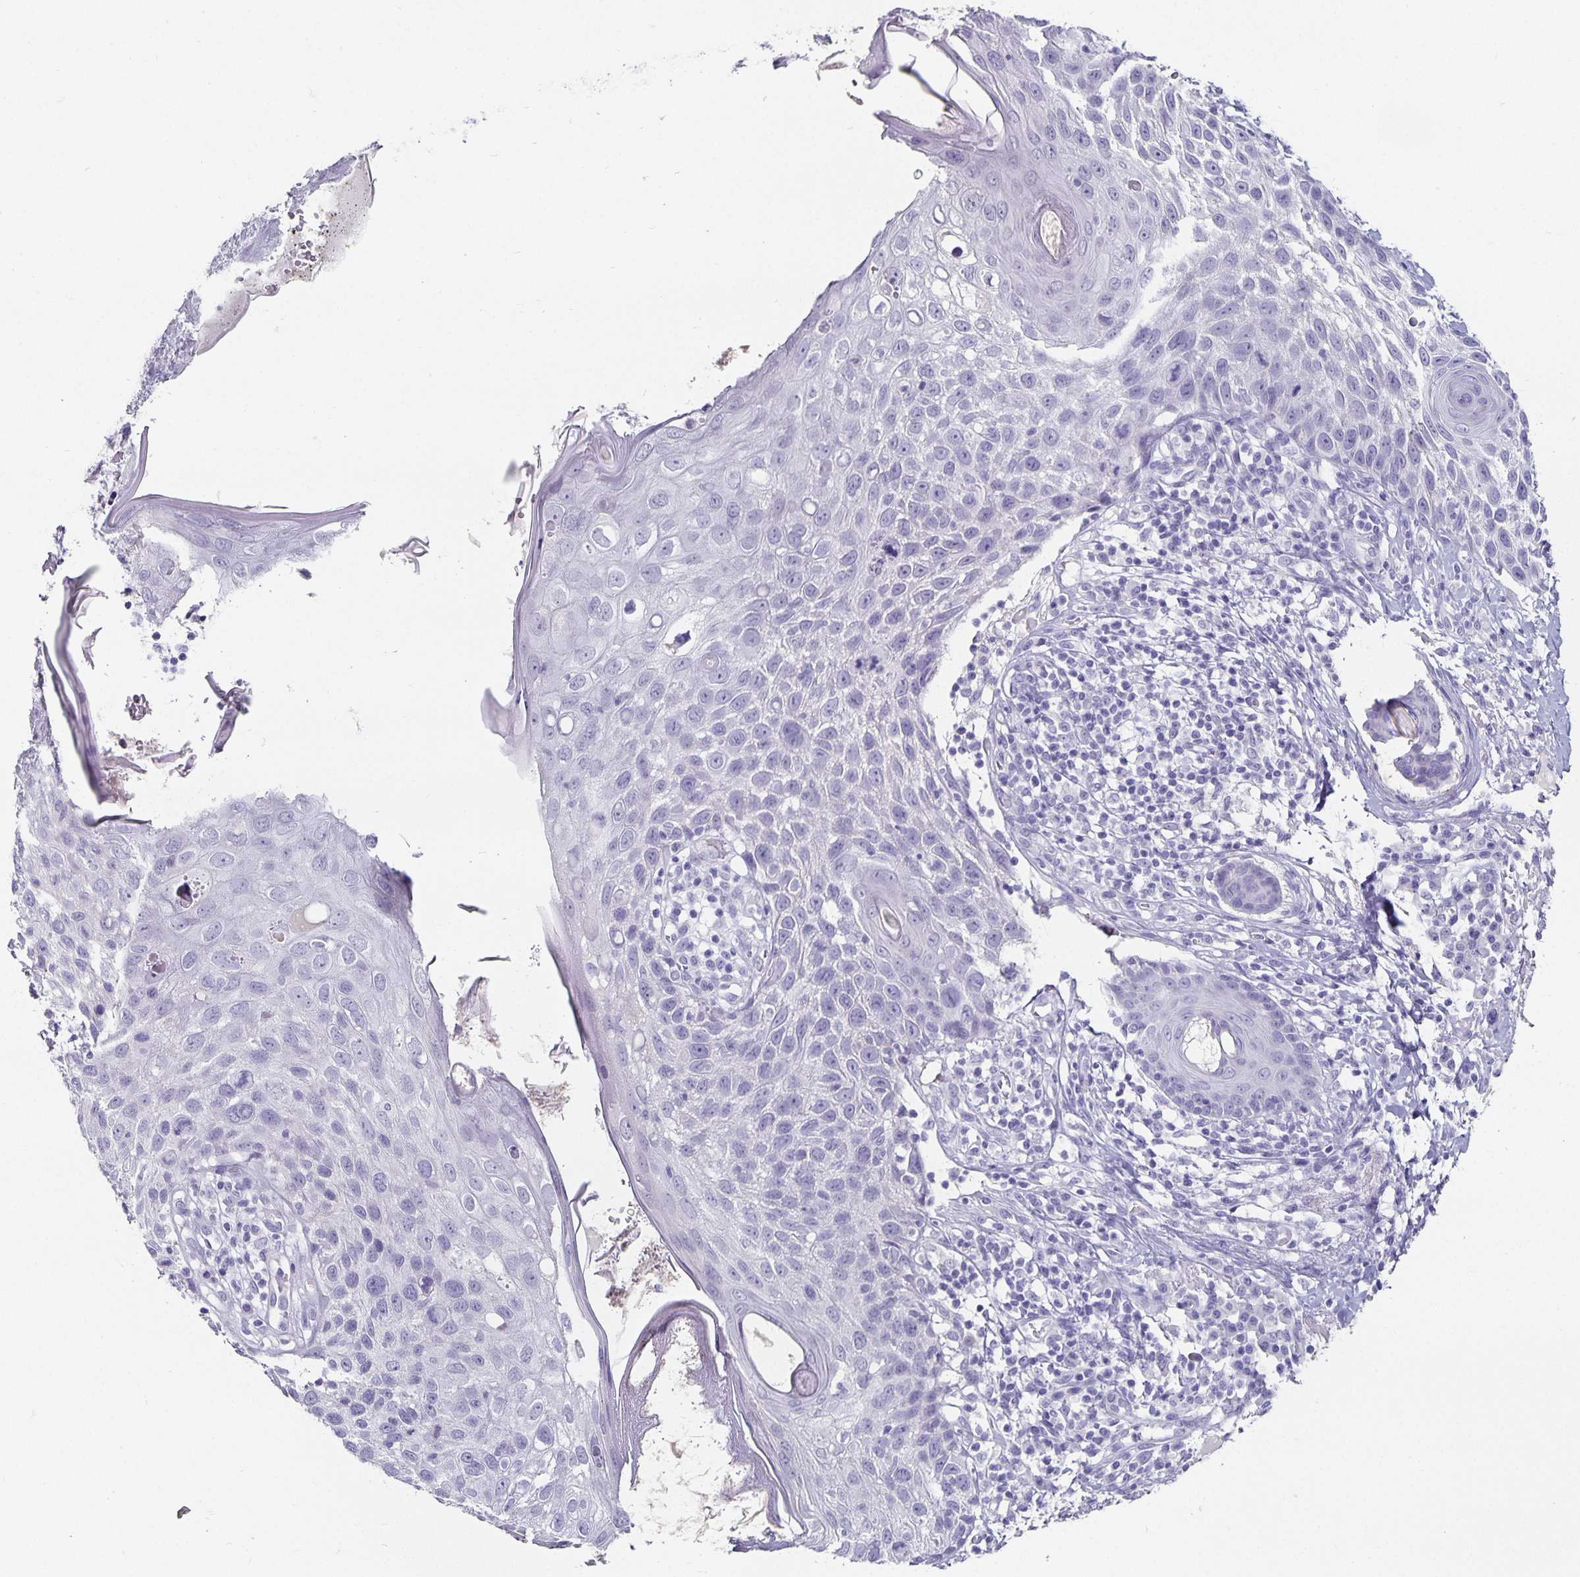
{"staining": {"intensity": "negative", "quantity": "none", "location": "none"}, "tissue": "skin cancer", "cell_type": "Tumor cells", "image_type": "cancer", "snomed": [{"axis": "morphology", "description": "Squamous cell carcinoma, NOS"}, {"axis": "topography", "description": "Skin"}], "caption": "DAB (3,3'-diaminobenzidine) immunohistochemical staining of human skin cancer (squamous cell carcinoma) reveals no significant staining in tumor cells.", "gene": "CHGA", "patient": {"sex": "female", "age": 87}}